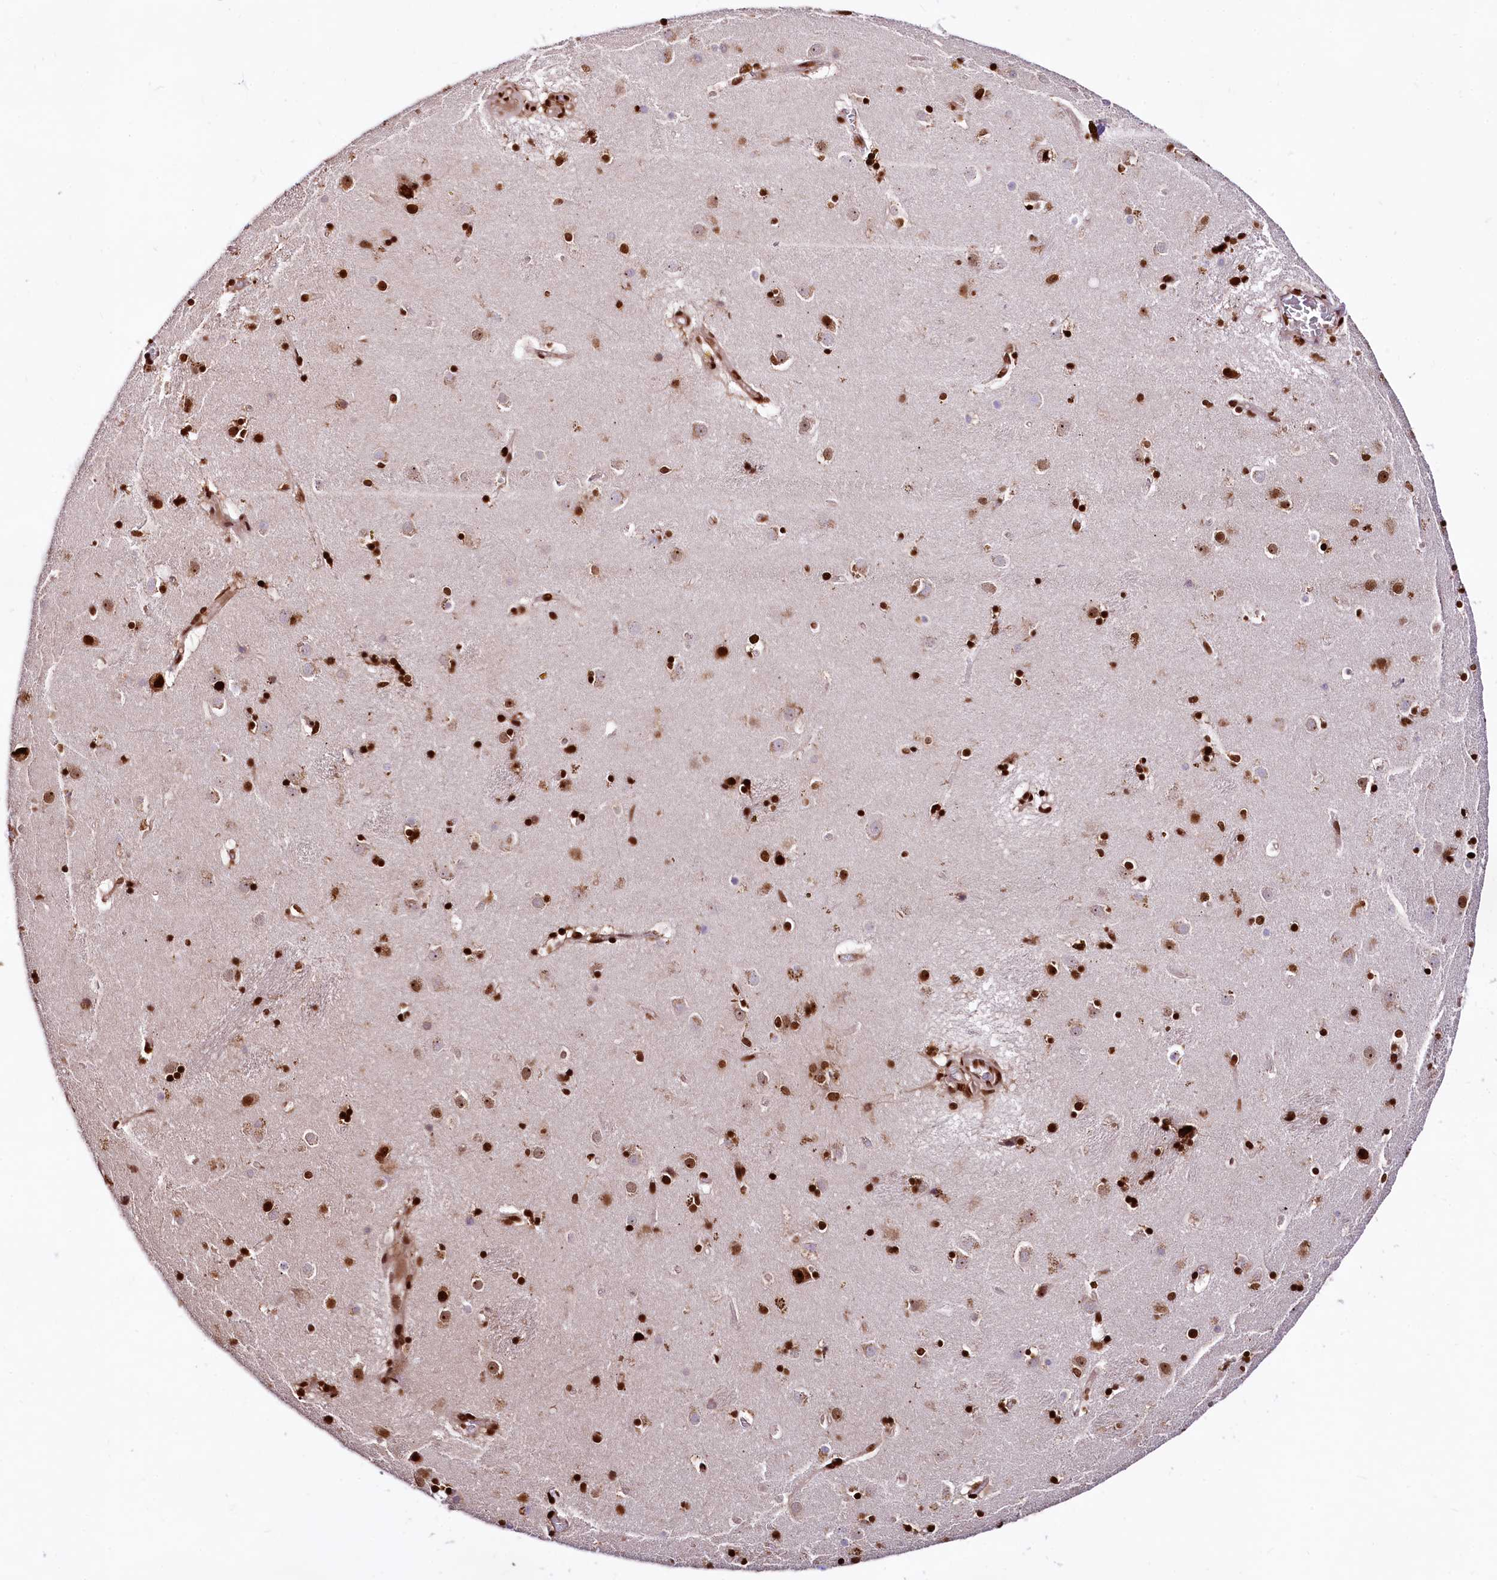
{"staining": {"intensity": "strong", "quantity": ">75%", "location": "nuclear"}, "tissue": "caudate", "cell_type": "Glial cells", "image_type": "normal", "snomed": [{"axis": "morphology", "description": "Normal tissue, NOS"}, {"axis": "topography", "description": "Lateral ventricle wall"}], "caption": "About >75% of glial cells in normal human caudate show strong nuclear protein staining as visualized by brown immunohistochemical staining.", "gene": "PDS5B", "patient": {"sex": "male", "age": 70}}